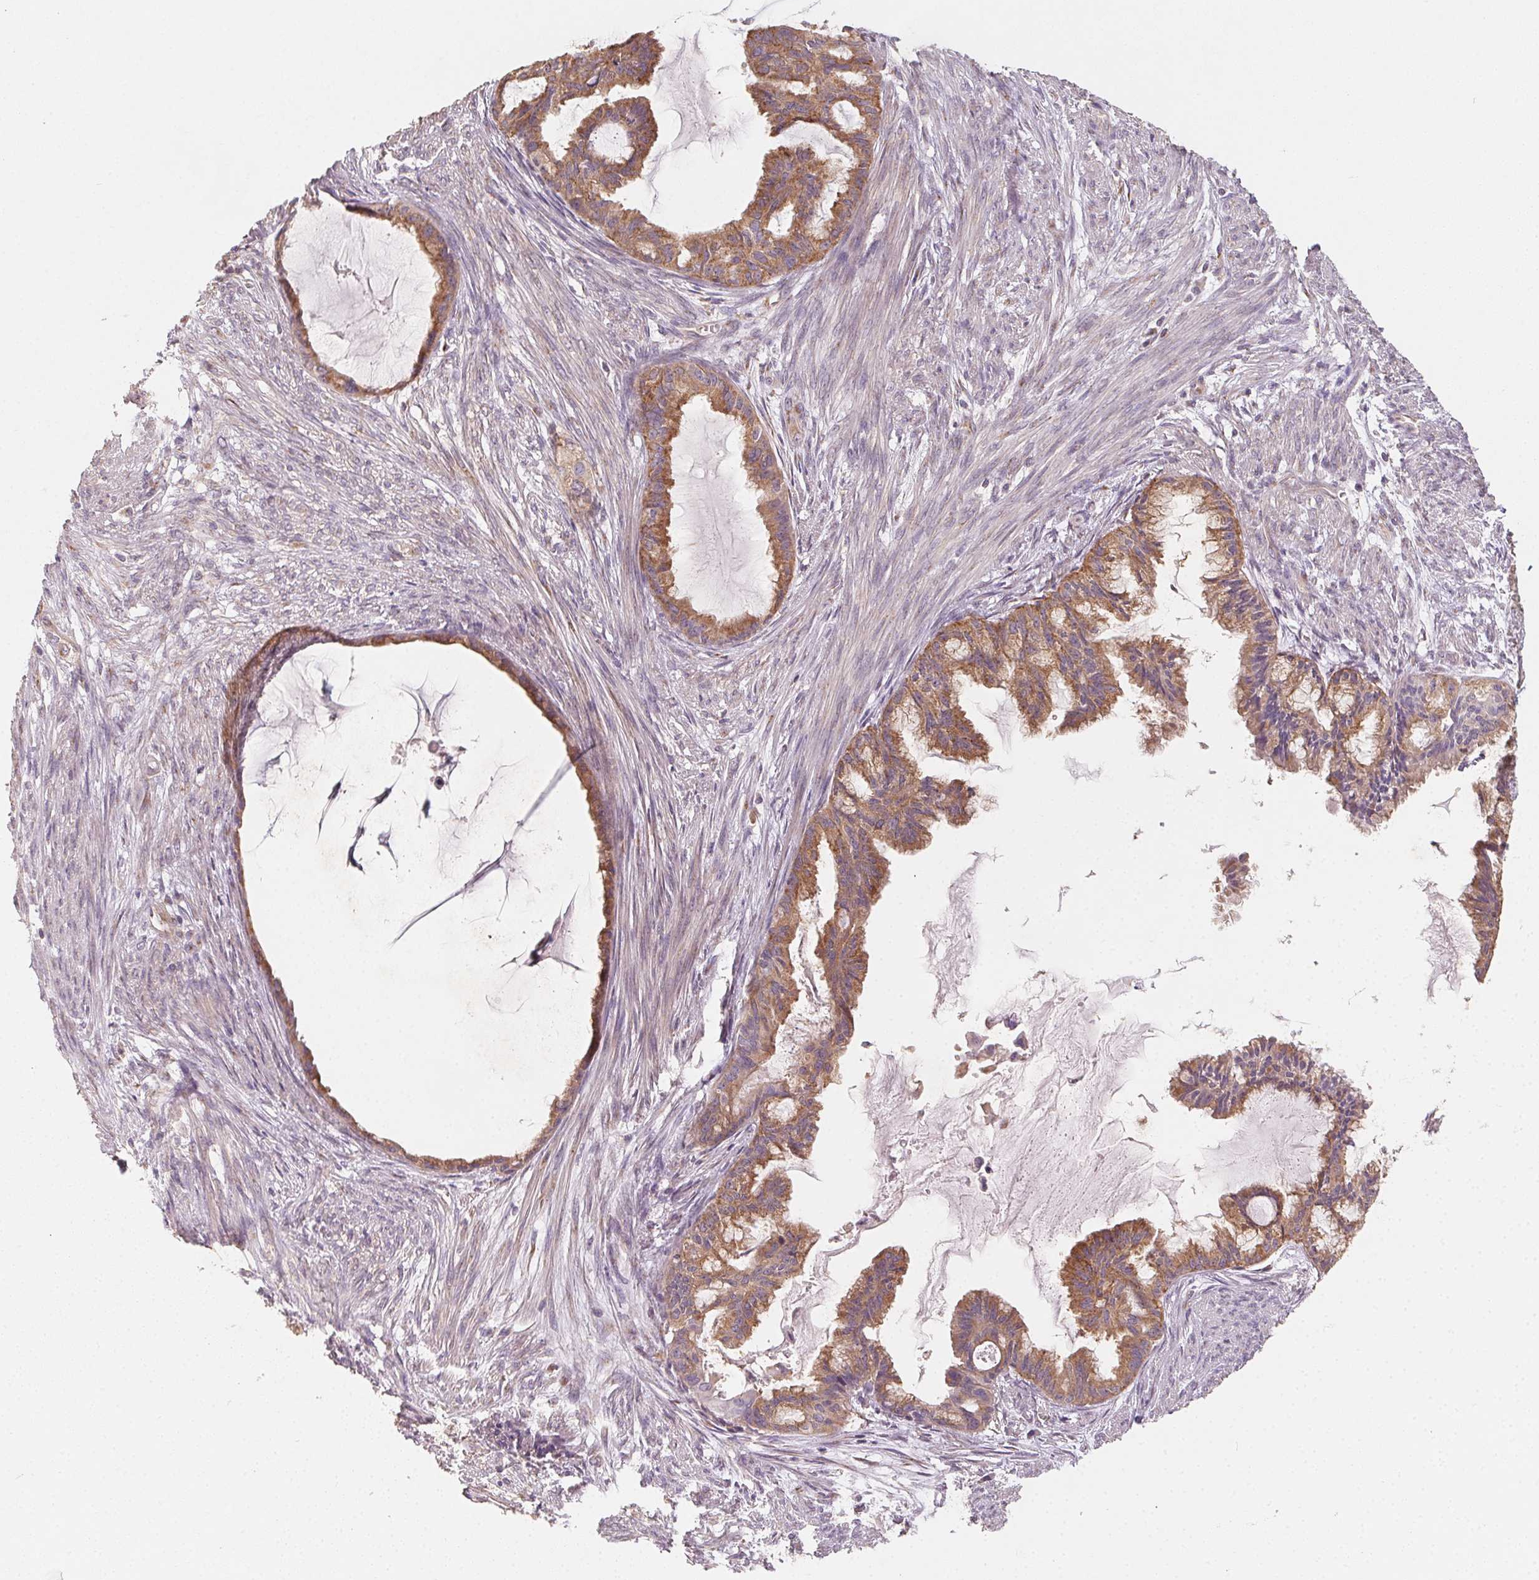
{"staining": {"intensity": "moderate", "quantity": ">75%", "location": "cytoplasmic/membranous"}, "tissue": "endometrial cancer", "cell_type": "Tumor cells", "image_type": "cancer", "snomed": [{"axis": "morphology", "description": "Adenocarcinoma, NOS"}, {"axis": "topography", "description": "Endometrium"}], "caption": "There is medium levels of moderate cytoplasmic/membranous expression in tumor cells of endometrial cancer (adenocarcinoma), as demonstrated by immunohistochemical staining (brown color).", "gene": "AP1S1", "patient": {"sex": "female", "age": 86}}